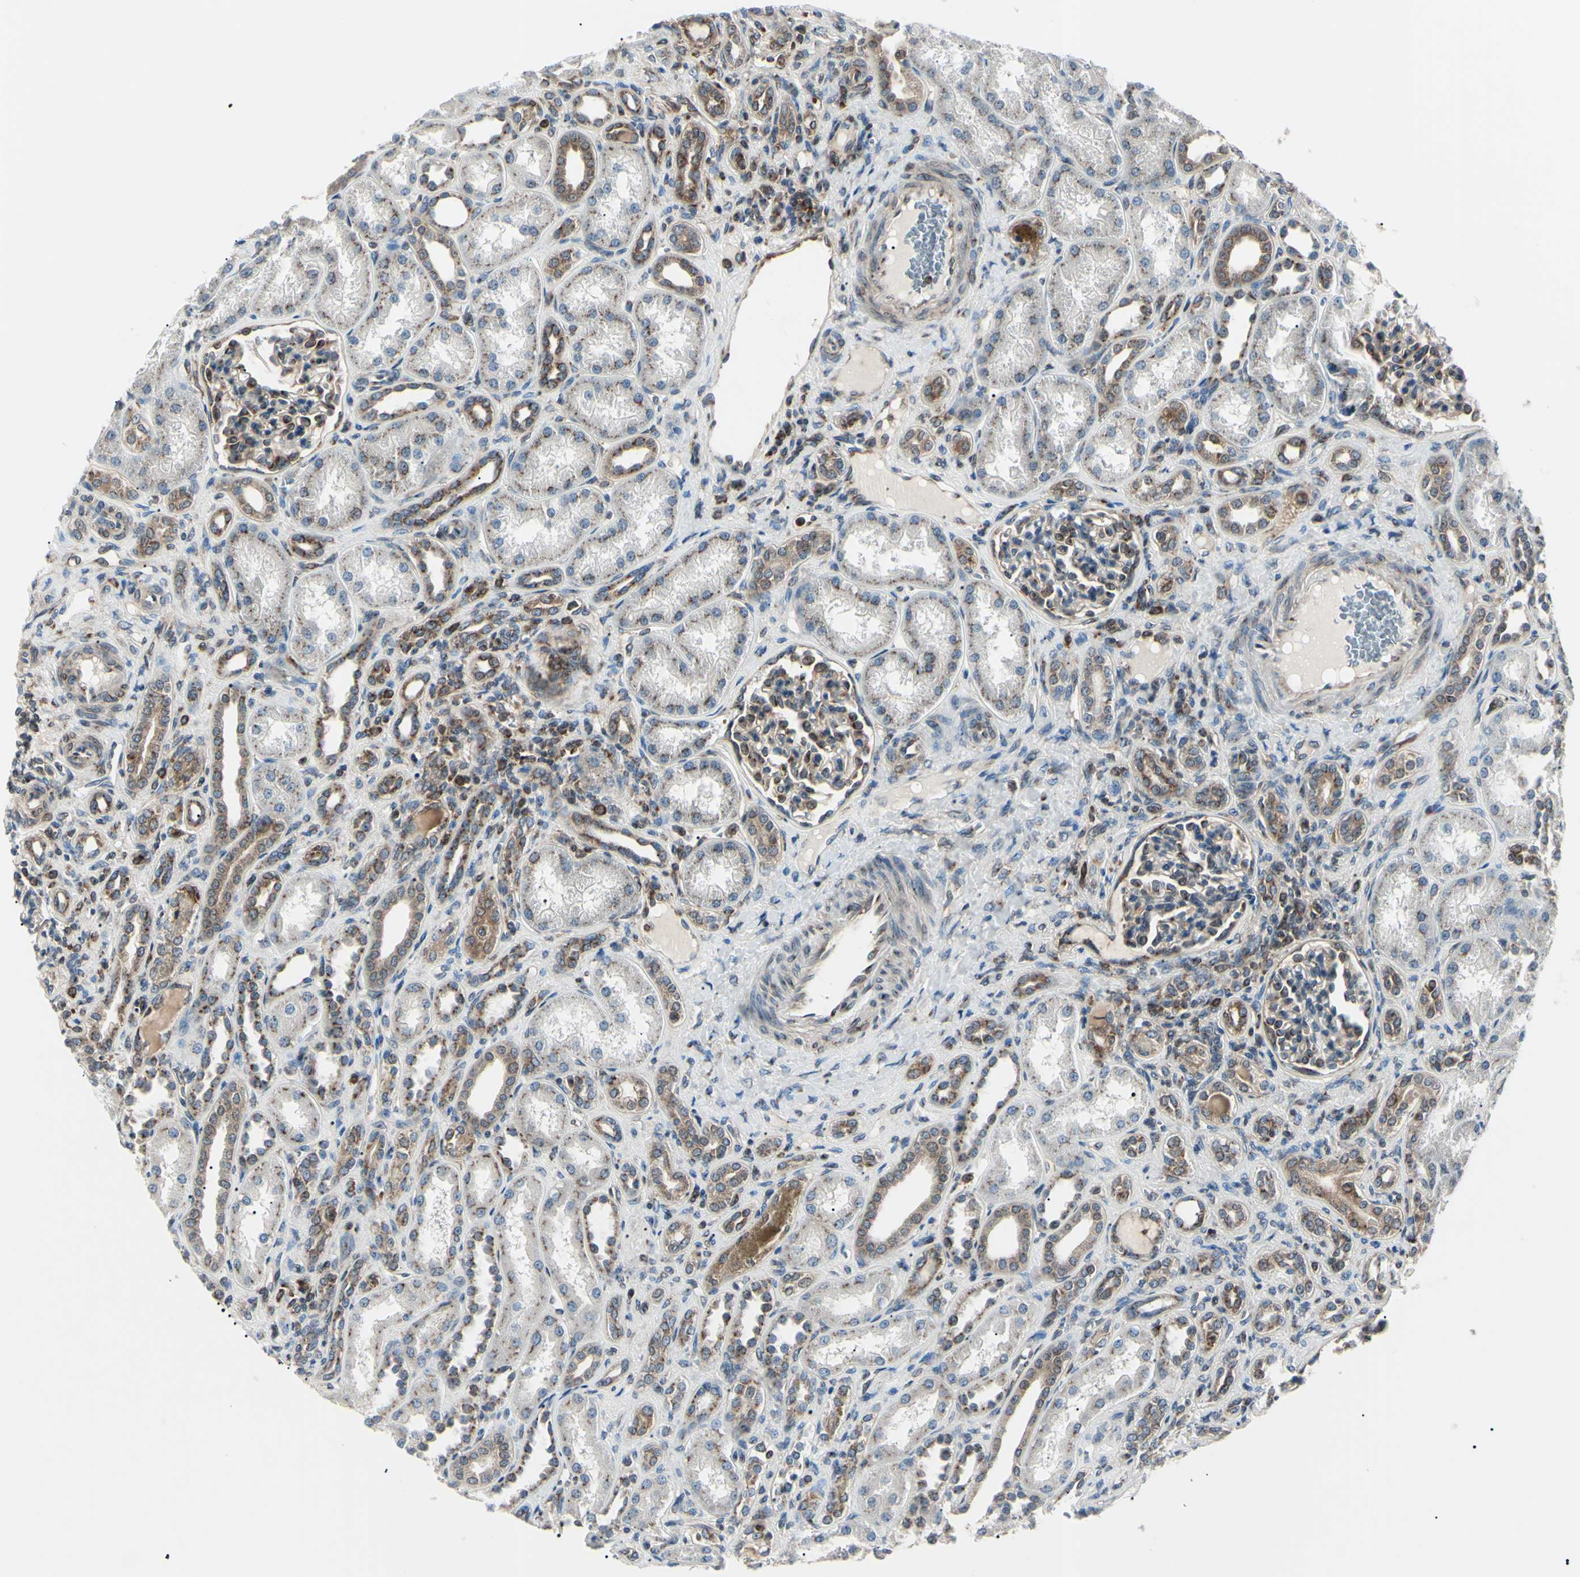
{"staining": {"intensity": "moderate", "quantity": "25%-75%", "location": "cytoplasmic/membranous"}, "tissue": "kidney", "cell_type": "Cells in glomeruli", "image_type": "normal", "snomed": [{"axis": "morphology", "description": "Normal tissue, NOS"}, {"axis": "topography", "description": "Kidney"}], "caption": "Kidney stained for a protein (brown) exhibits moderate cytoplasmic/membranous positive staining in about 25%-75% of cells in glomeruli.", "gene": "MAPRE1", "patient": {"sex": "male", "age": 7}}